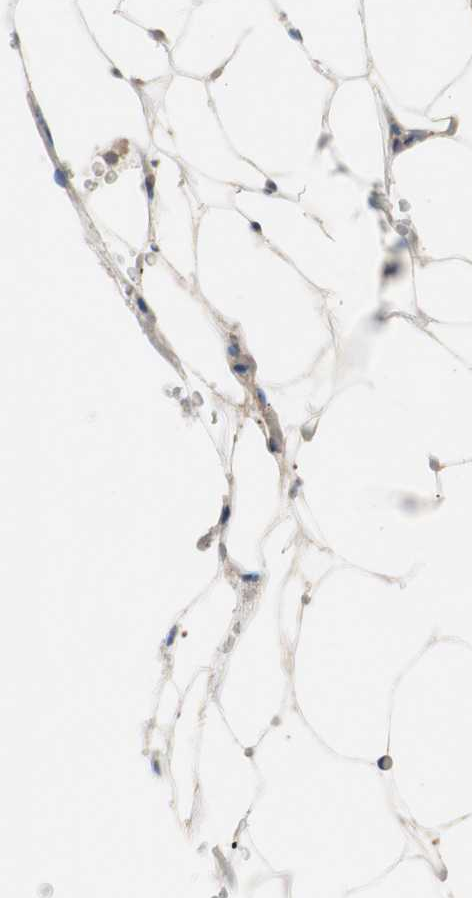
{"staining": {"intensity": "weak", "quantity": "25%-75%", "location": "cytoplasmic/membranous"}, "tissue": "breast", "cell_type": "Adipocytes", "image_type": "normal", "snomed": [{"axis": "morphology", "description": "Normal tissue, NOS"}, {"axis": "topography", "description": "Breast"}], "caption": "Protein analysis of unremarkable breast reveals weak cytoplasmic/membranous staining in approximately 25%-75% of adipocytes.", "gene": "HMBS", "patient": {"sex": "female", "age": 75}}